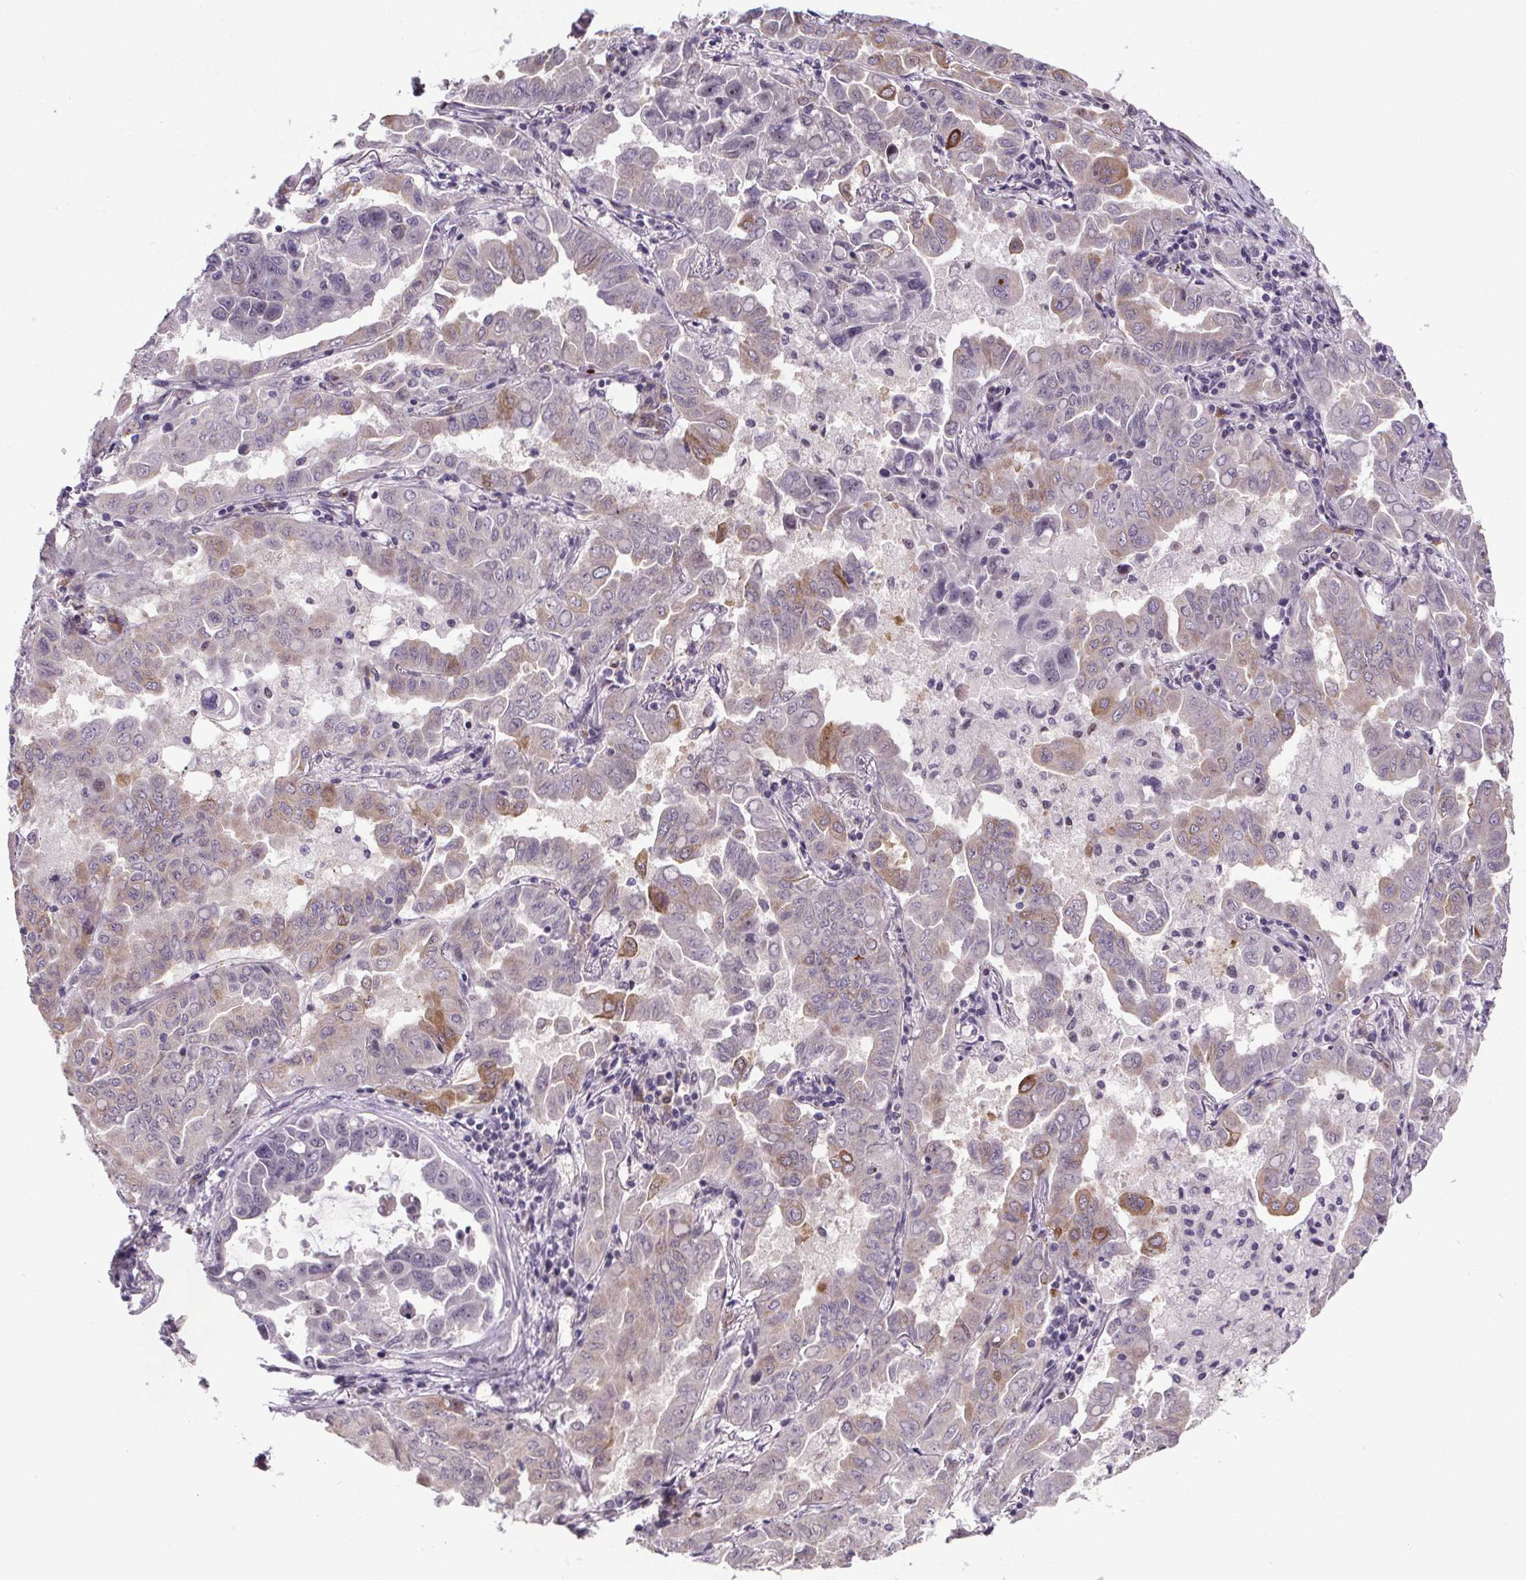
{"staining": {"intensity": "moderate", "quantity": "<25%", "location": "cytoplasmic/membranous"}, "tissue": "lung cancer", "cell_type": "Tumor cells", "image_type": "cancer", "snomed": [{"axis": "morphology", "description": "Adenocarcinoma, NOS"}, {"axis": "topography", "description": "Lung"}], "caption": "Tumor cells demonstrate low levels of moderate cytoplasmic/membranous positivity in about <25% of cells in human lung adenocarcinoma.", "gene": "ATMIN", "patient": {"sex": "male", "age": 64}}